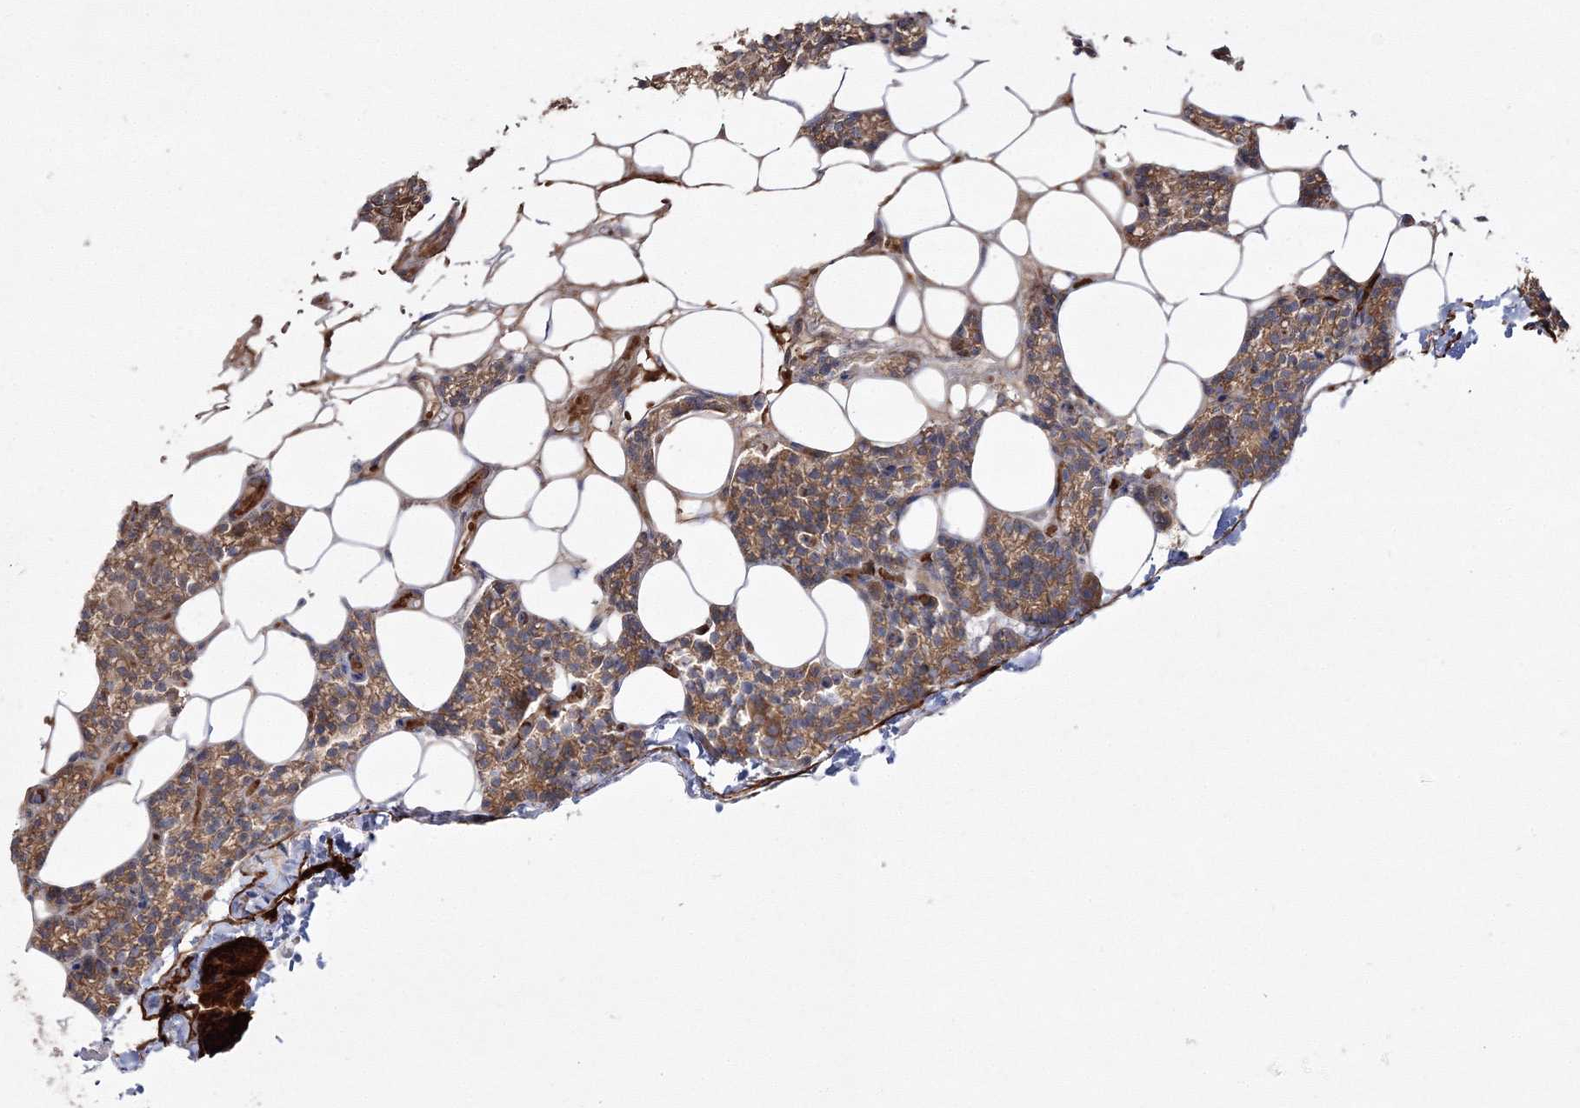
{"staining": {"intensity": "moderate", "quantity": "25%-75%", "location": "cytoplasmic/membranous"}, "tissue": "parathyroid gland", "cell_type": "Glandular cells", "image_type": "normal", "snomed": [{"axis": "morphology", "description": "Normal tissue, NOS"}, {"axis": "topography", "description": "Parathyroid gland"}], "caption": "Protein staining of unremarkable parathyroid gland demonstrates moderate cytoplasmic/membranous expression in approximately 25%-75% of glandular cells.", "gene": "ZSWIM6", "patient": {"sex": "male", "age": 75}}